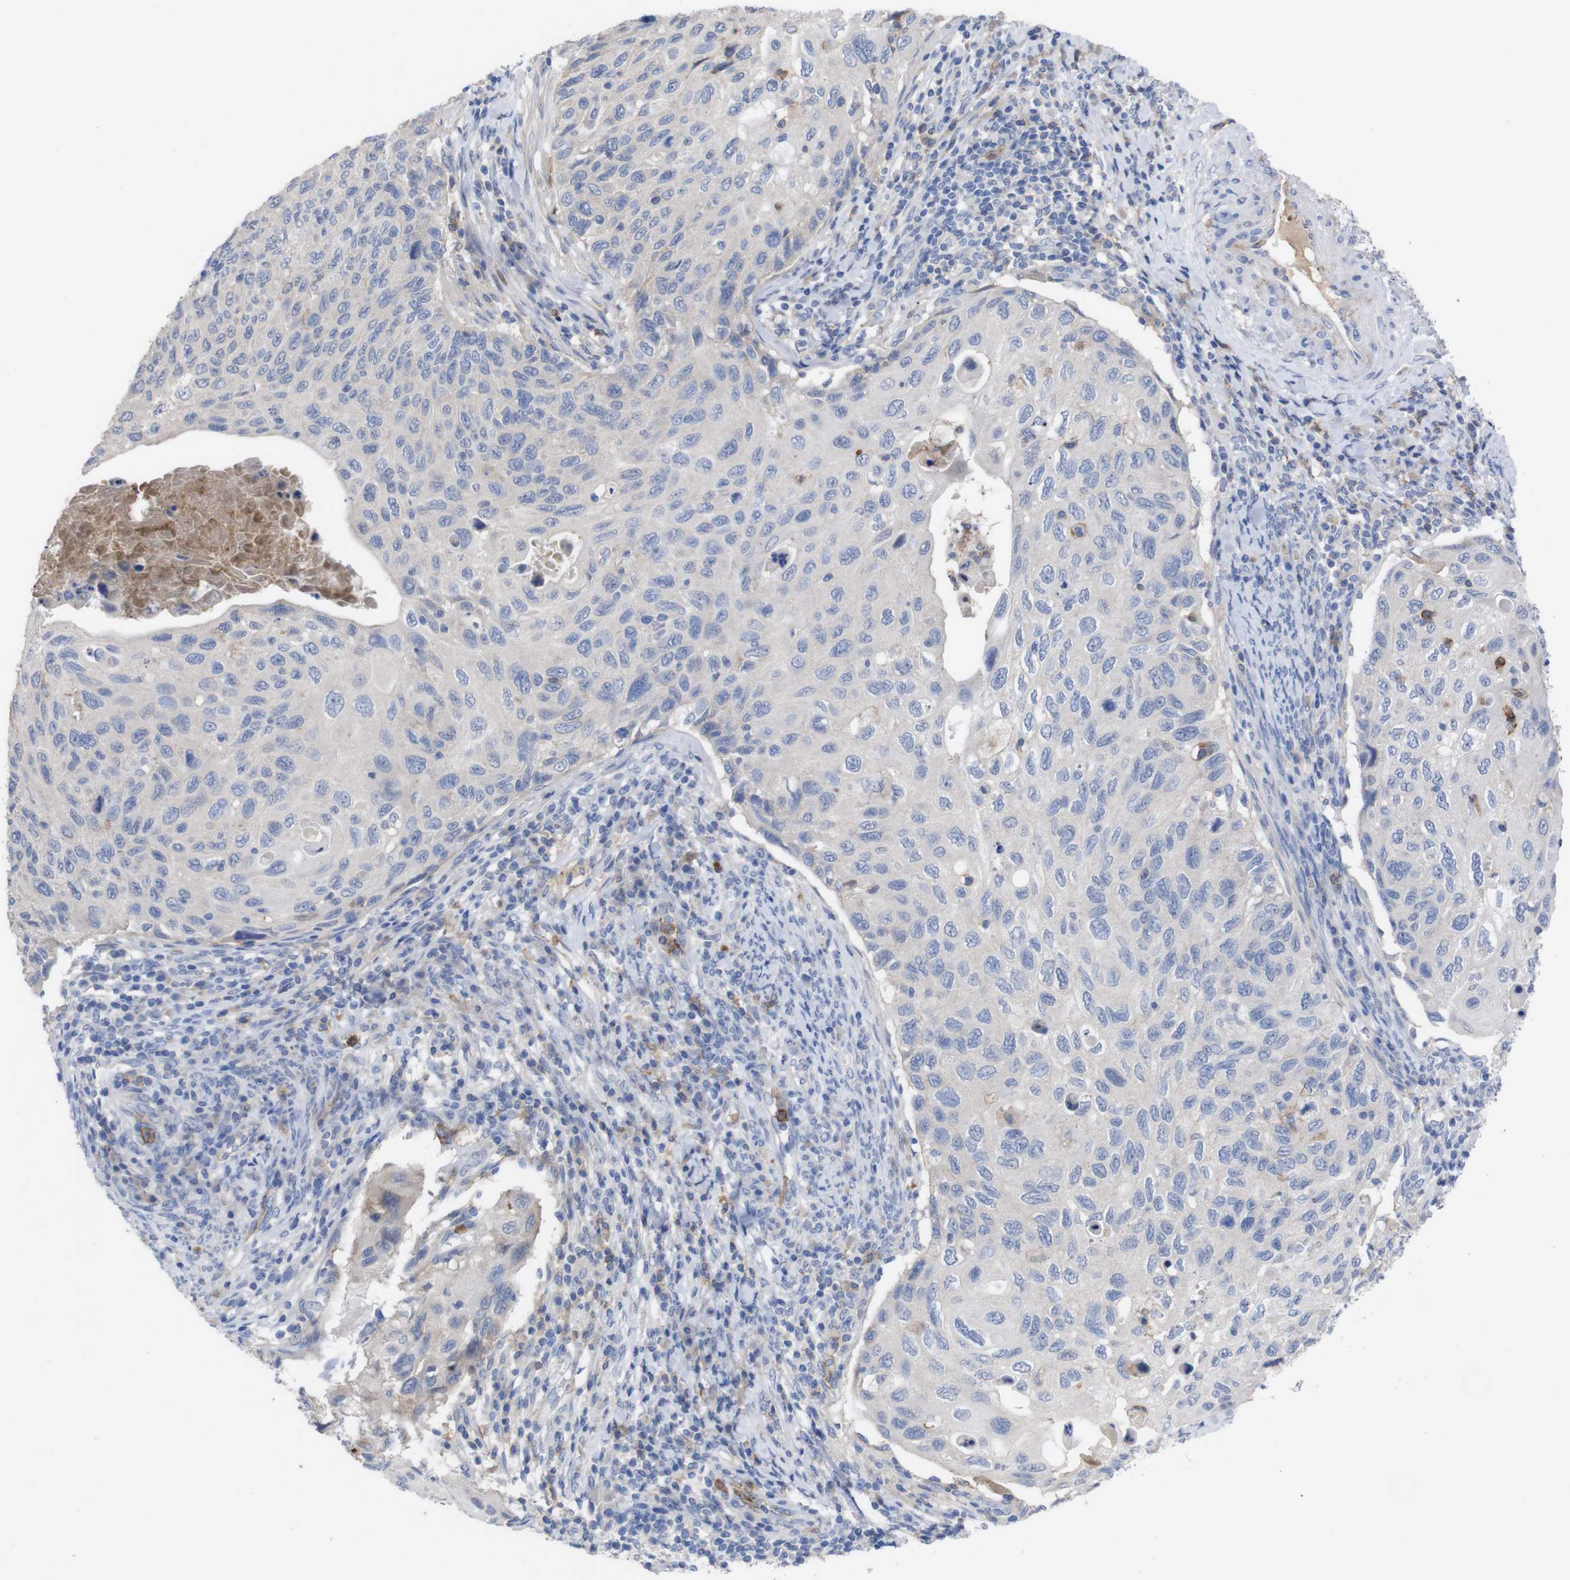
{"staining": {"intensity": "negative", "quantity": "none", "location": "none"}, "tissue": "cervical cancer", "cell_type": "Tumor cells", "image_type": "cancer", "snomed": [{"axis": "morphology", "description": "Squamous cell carcinoma, NOS"}, {"axis": "topography", "description": "Cervix"}], "caption": "Tumor cells are negative for protein expression in human cervical cancer (squamous cell carcinoma).", "gene": "C5AR1", "patient": {"sex": "female", "age": 70}}